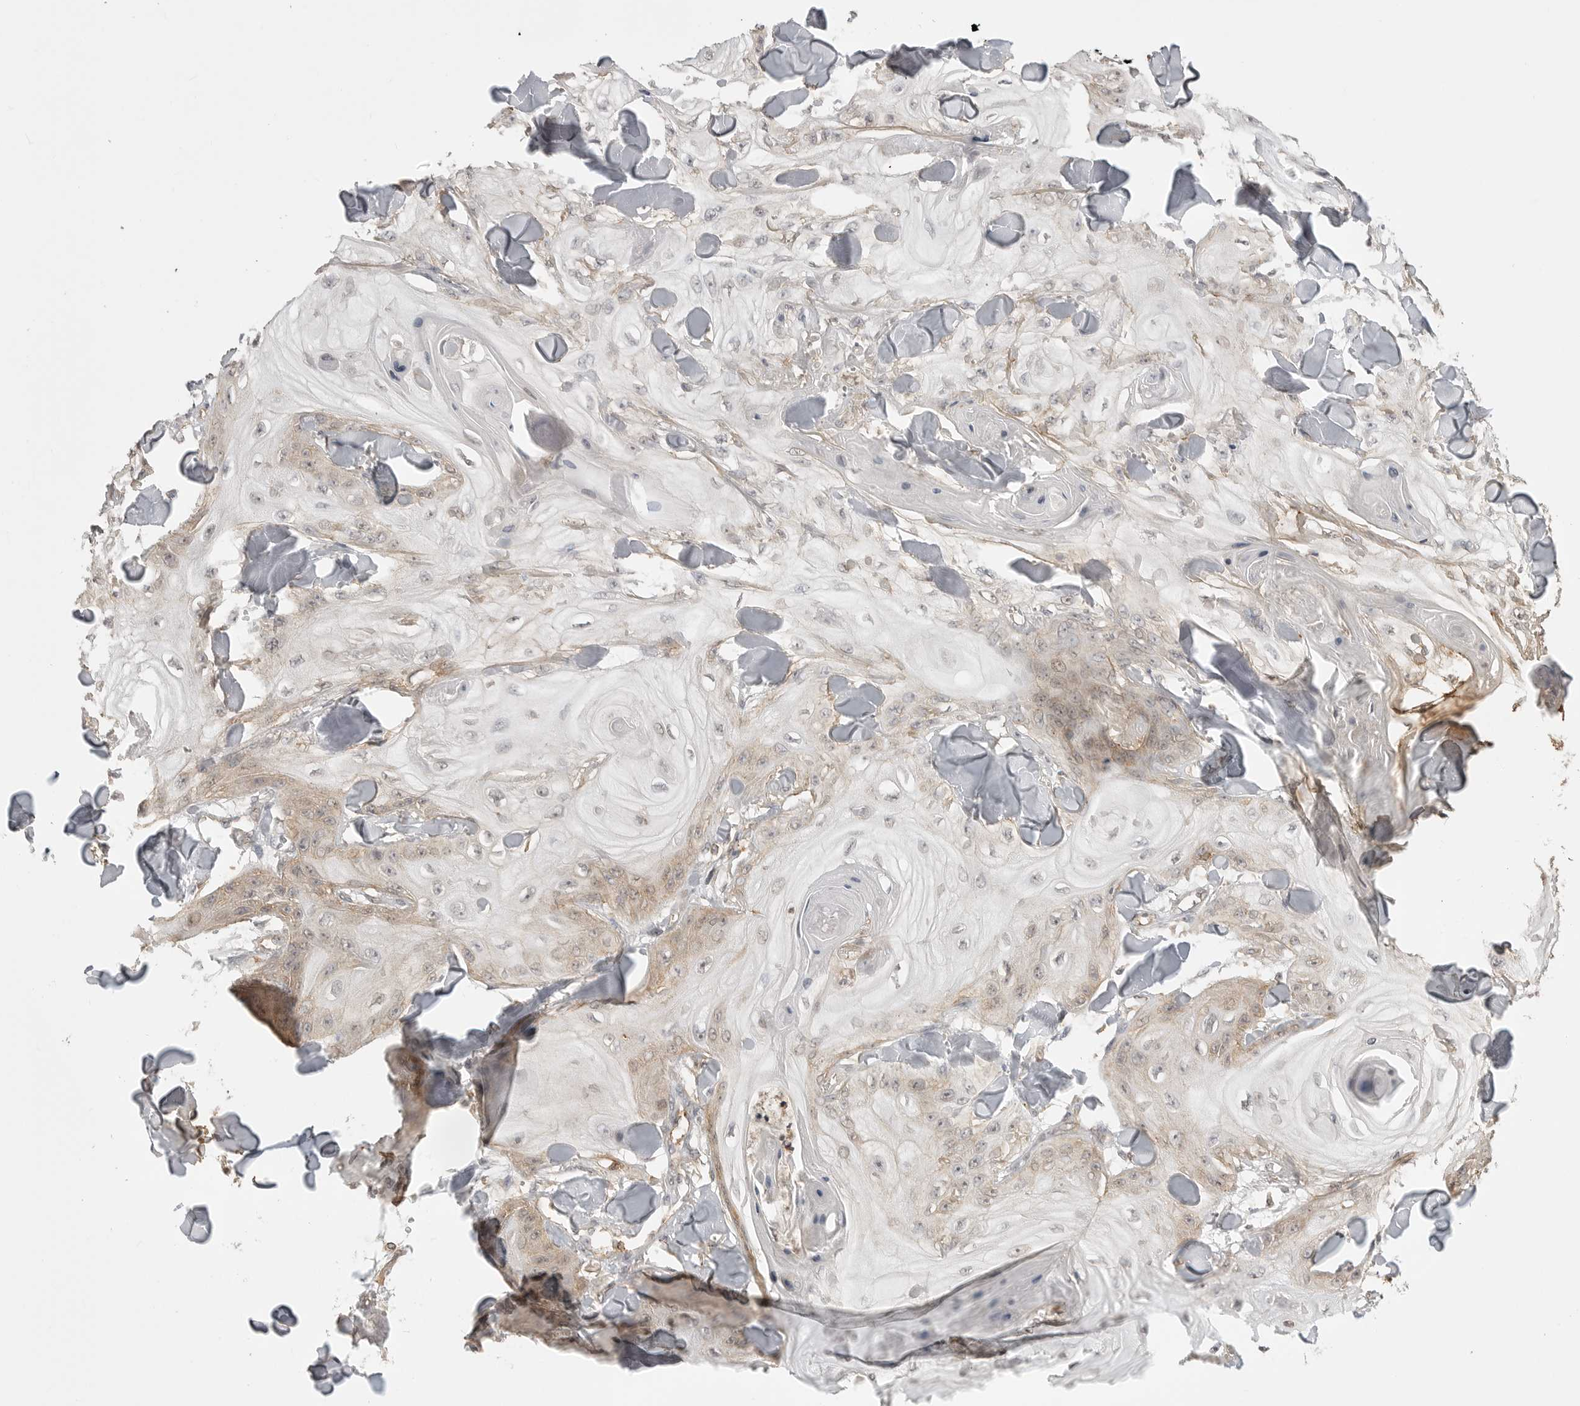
{"staining": {"intensity": "weak", "quantity": "25%-75%", "location": "cytoplasmic/membranous"}, "tissue": "skin cancer", "cell_type": "Tumor cells", "image_type": "cancer", "snomed": [{"axis": "morphology", "description": "Squamous cell carcinoma, NOS"}, {"axis": "topography", "description": "Skin"}], "caption": "This is a photomicrograph of IHC staining of squamous cell carcinoma (skin), which shows weak positivity in the cytoplasmic/membranous of tumor cells.", "gene": "GPC2", "patient": {"sex": "male", "age": 74}}